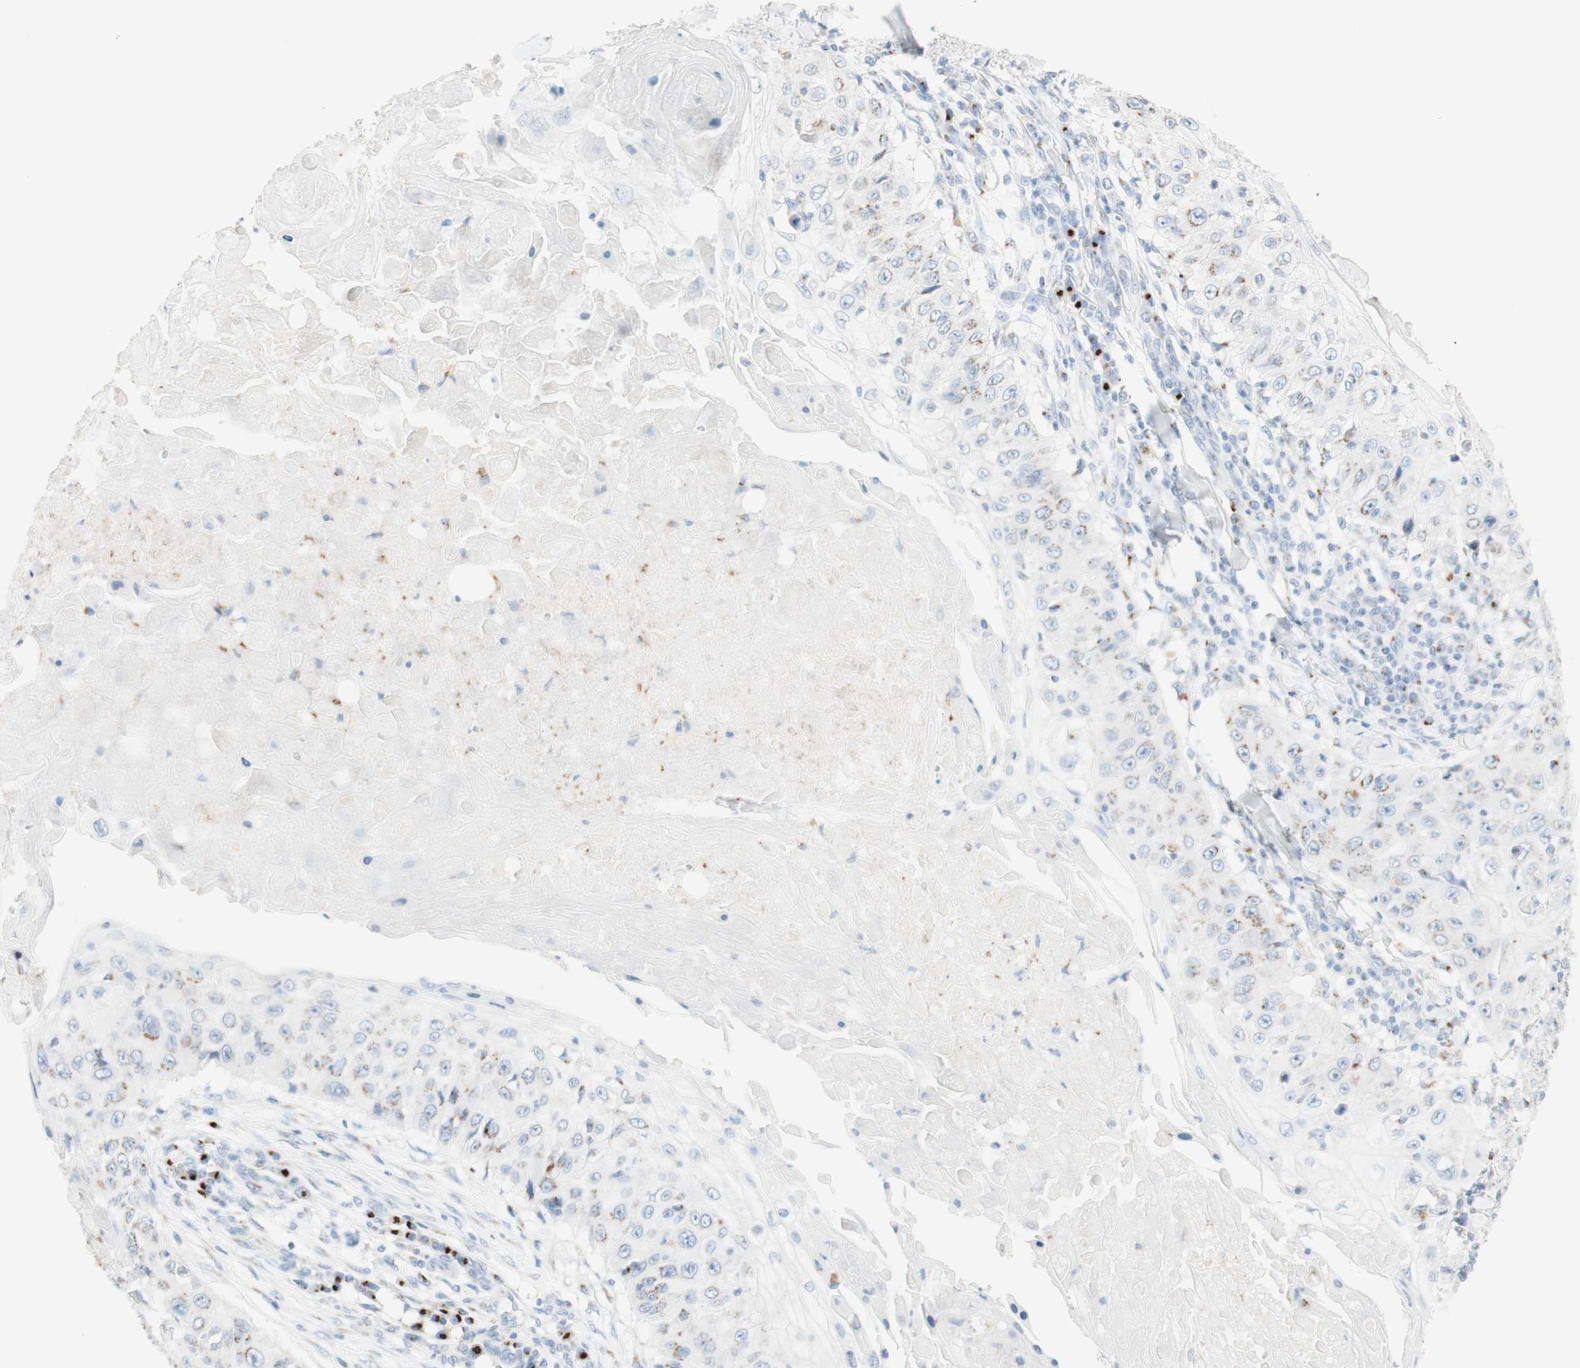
{"staining": {"intensity": "weak", "quantity": "25%-75%", "location": "cytoplasmic/membranous"}, "tissue": "skin cancer", "cell_type": "Tumor cells", "image_type": "cancer", "snomed": [{"axis": "morphology", "description": "Squamous cell carcinoma, NOS"}, {"axis": "topography", "description": "Skin"}], "caption": "Protein analysis of skin cancer tissue demonstrates weak cytoplasmic/membranous positivity in about 25%-75% of tumor cells. Nuclei are stained in blue.", "gene": "MANEA", "patient": {"sex": "male", "age": 86}}